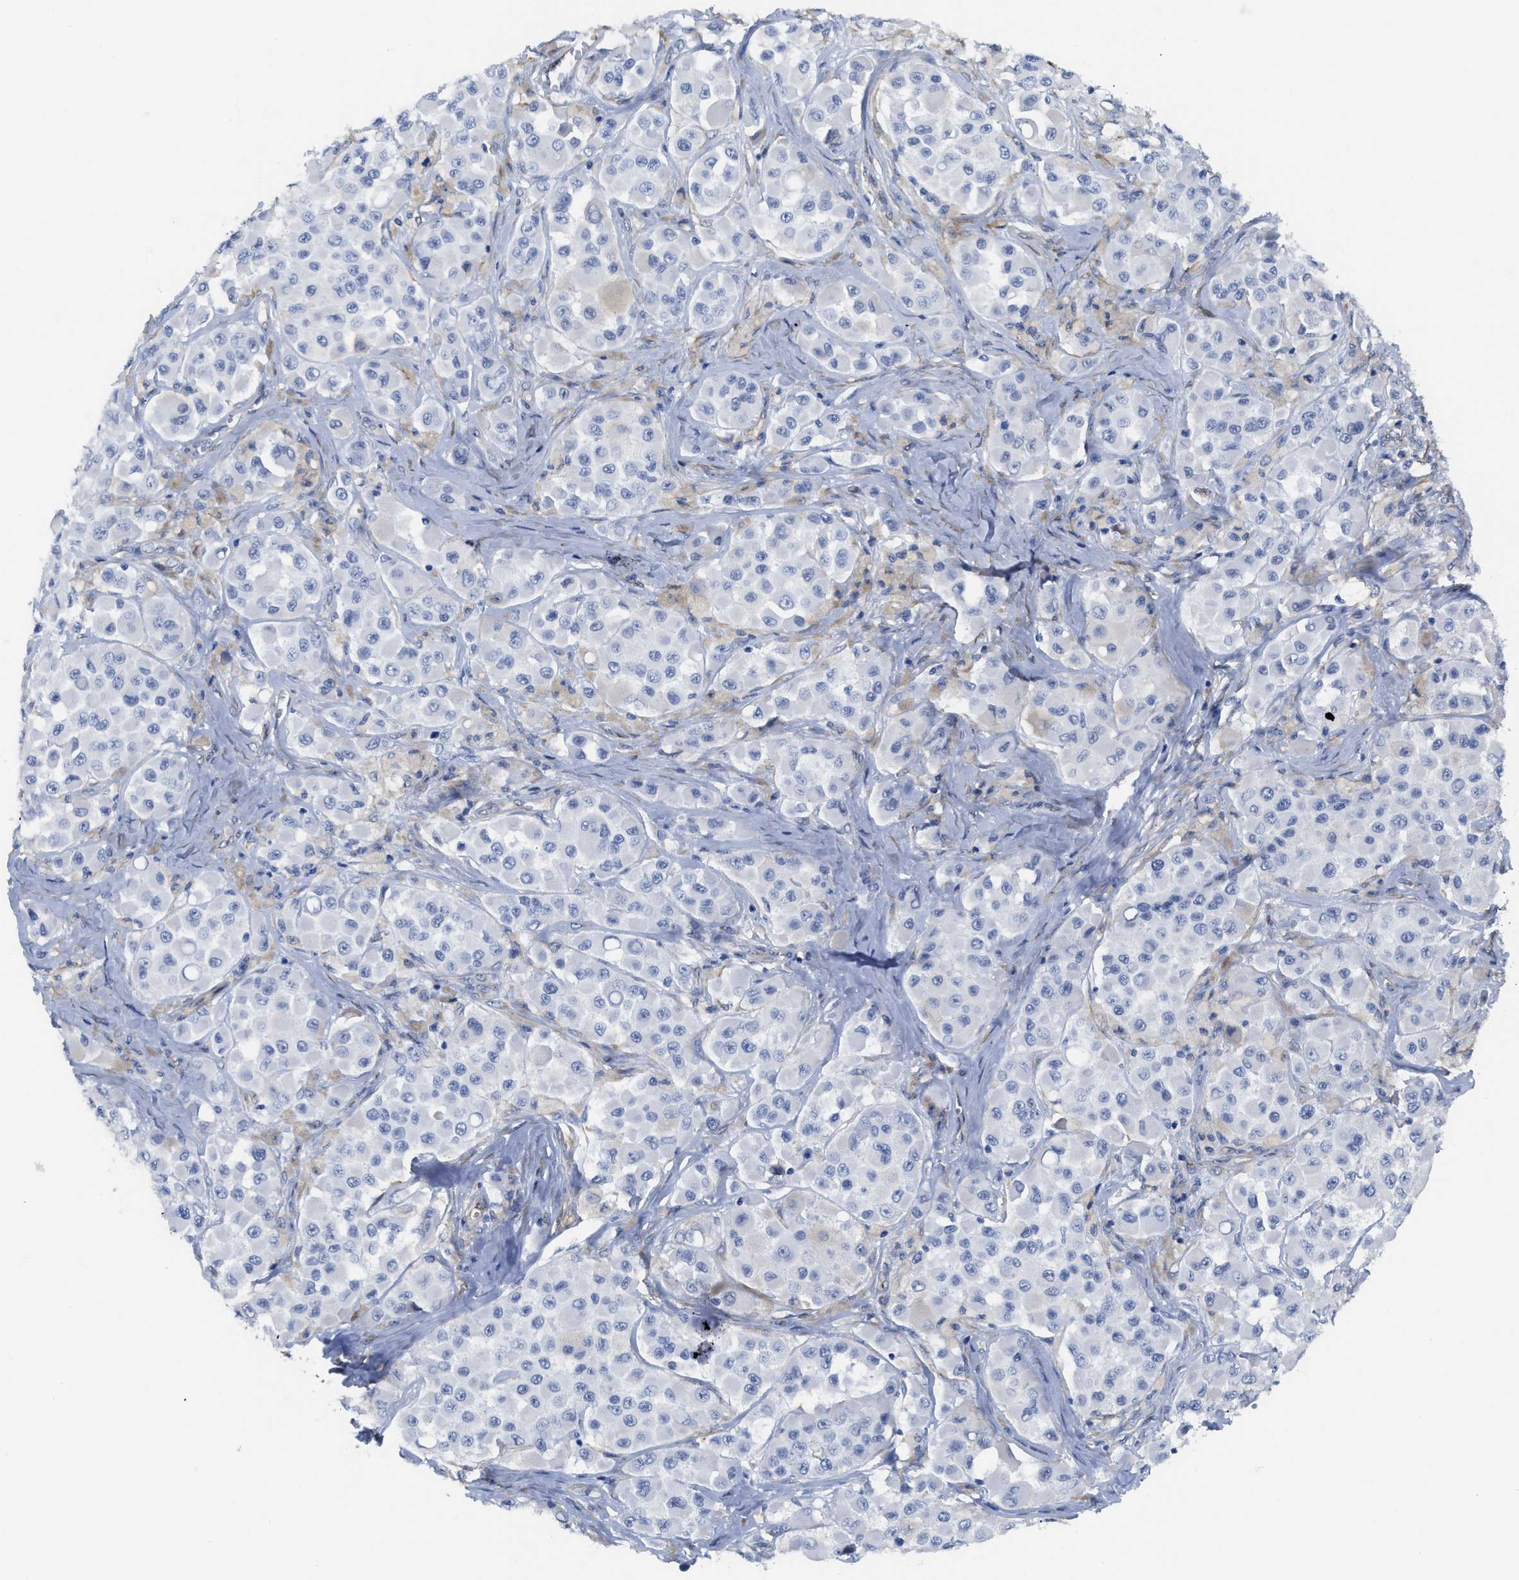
{"staining": {"intensity": "negative", "quantity": "none", "location": "none"}, "tissue": "melanoma", "cell_type": "Tumor cells", "image_type": "cancer", "snomed": [{"axis": "morphology", "description": "Malignant melanoma, NOS"}, {"axis": "topography", "description": "Skin"}], "caption": "This photomicrograph is of melanoma stained with immunohistochemistry to label a protein in brown with the nuclei are counter-stained blue. There is no expression in tumor cells.", "gene": "TUB", "patient": {"sex": "male", "age": 84}}